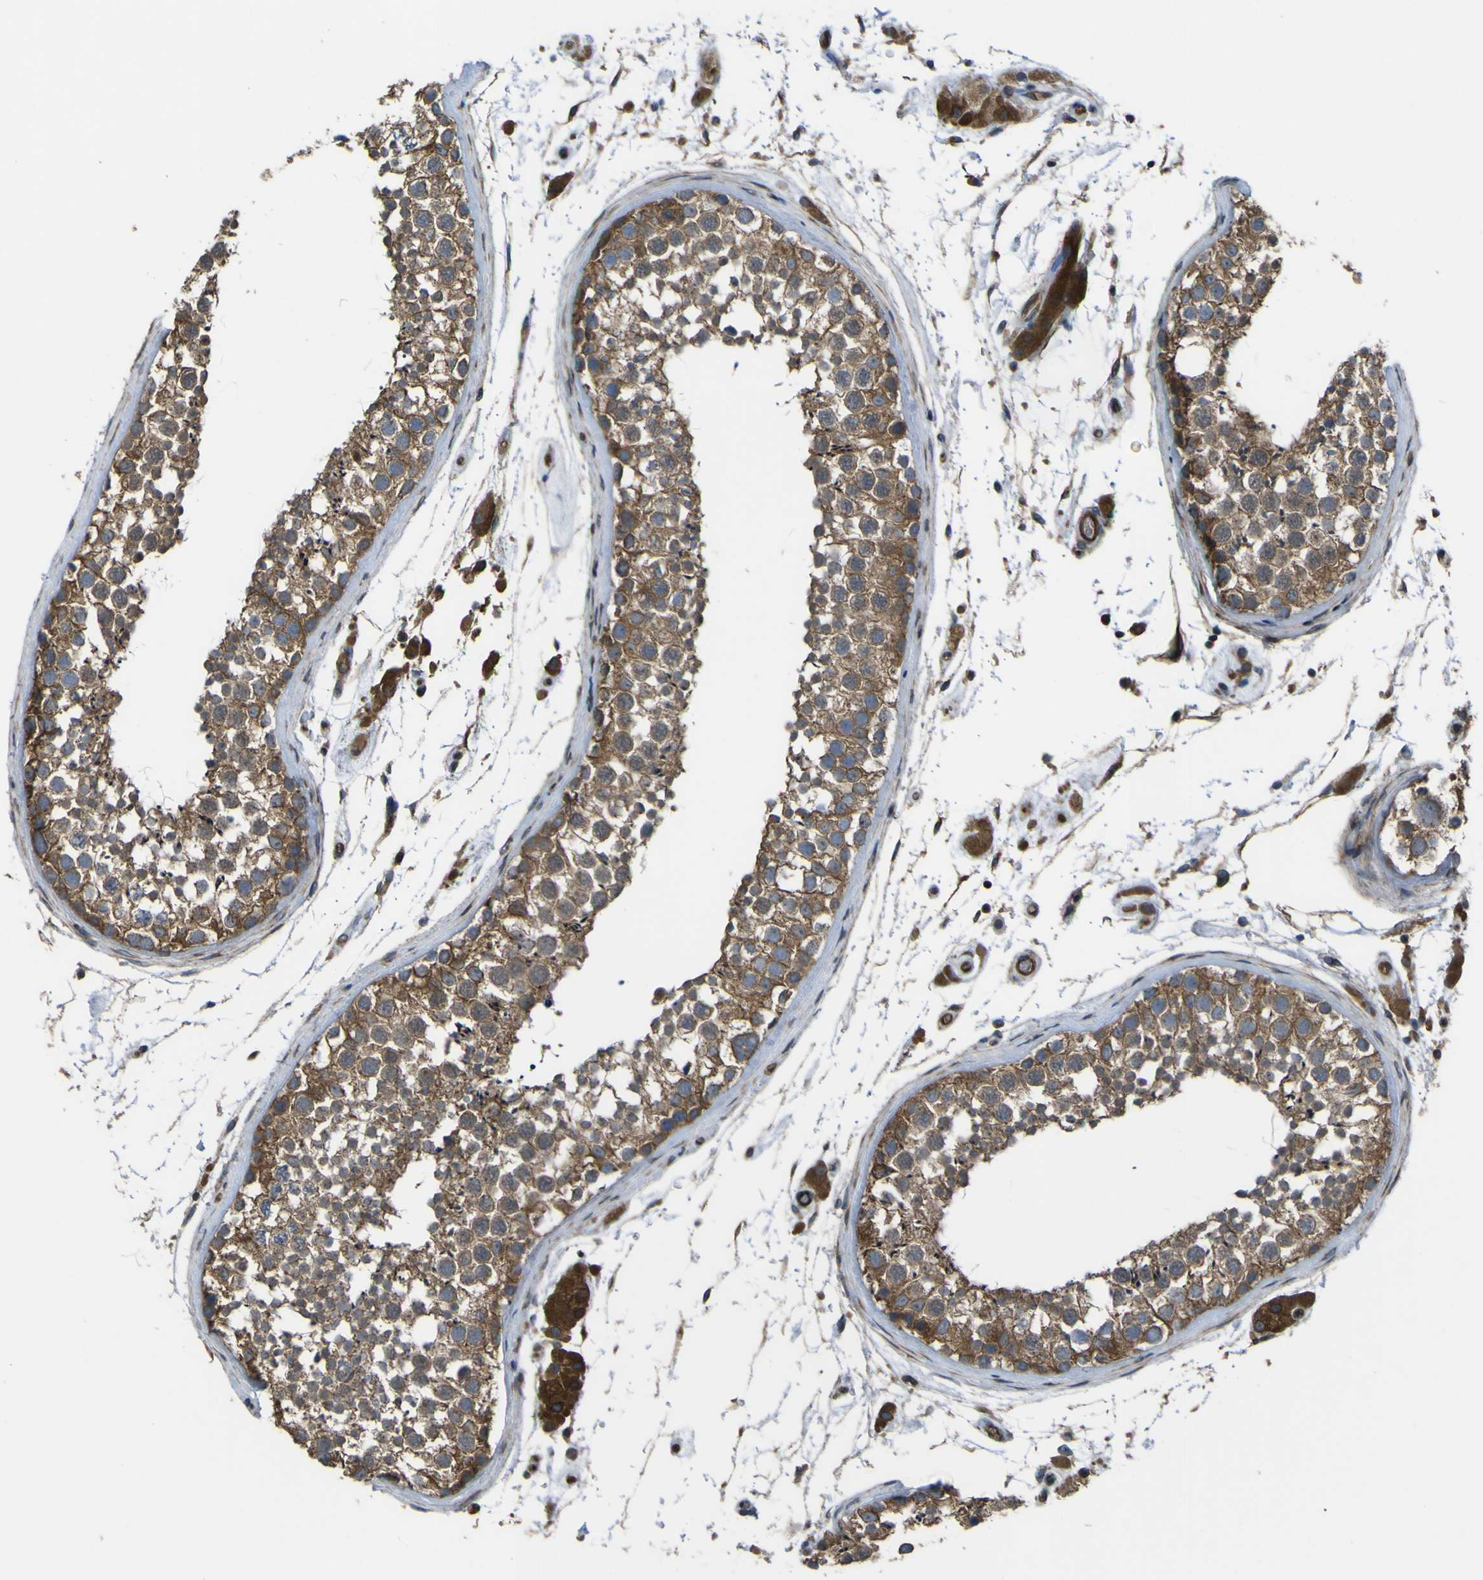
{"staining": {"intensity": "moderate", "quantity": ">75%", "location": "cytoplasmic/membranous"}, "tissue": "testis", "cell_type": "Cells in seminiferous ducts", "image_type": "normal", "snomed": [{"axis": "morphology", "description": "Normal tissue, NOS"}, {"axis": "topography", "description": "Testis"}], "caption": "Brown immunohistochemical staining in unremarkable testis reveals moderate cytoplasmic/membranous staining in approximately >75% of cells in seminiferous ducts. Immunohistochemistry stains the protein of interest in brown and the nuclei are stained blue.", "gene": "FBXO30", "patient": {"sex": "male", "age": 46}}